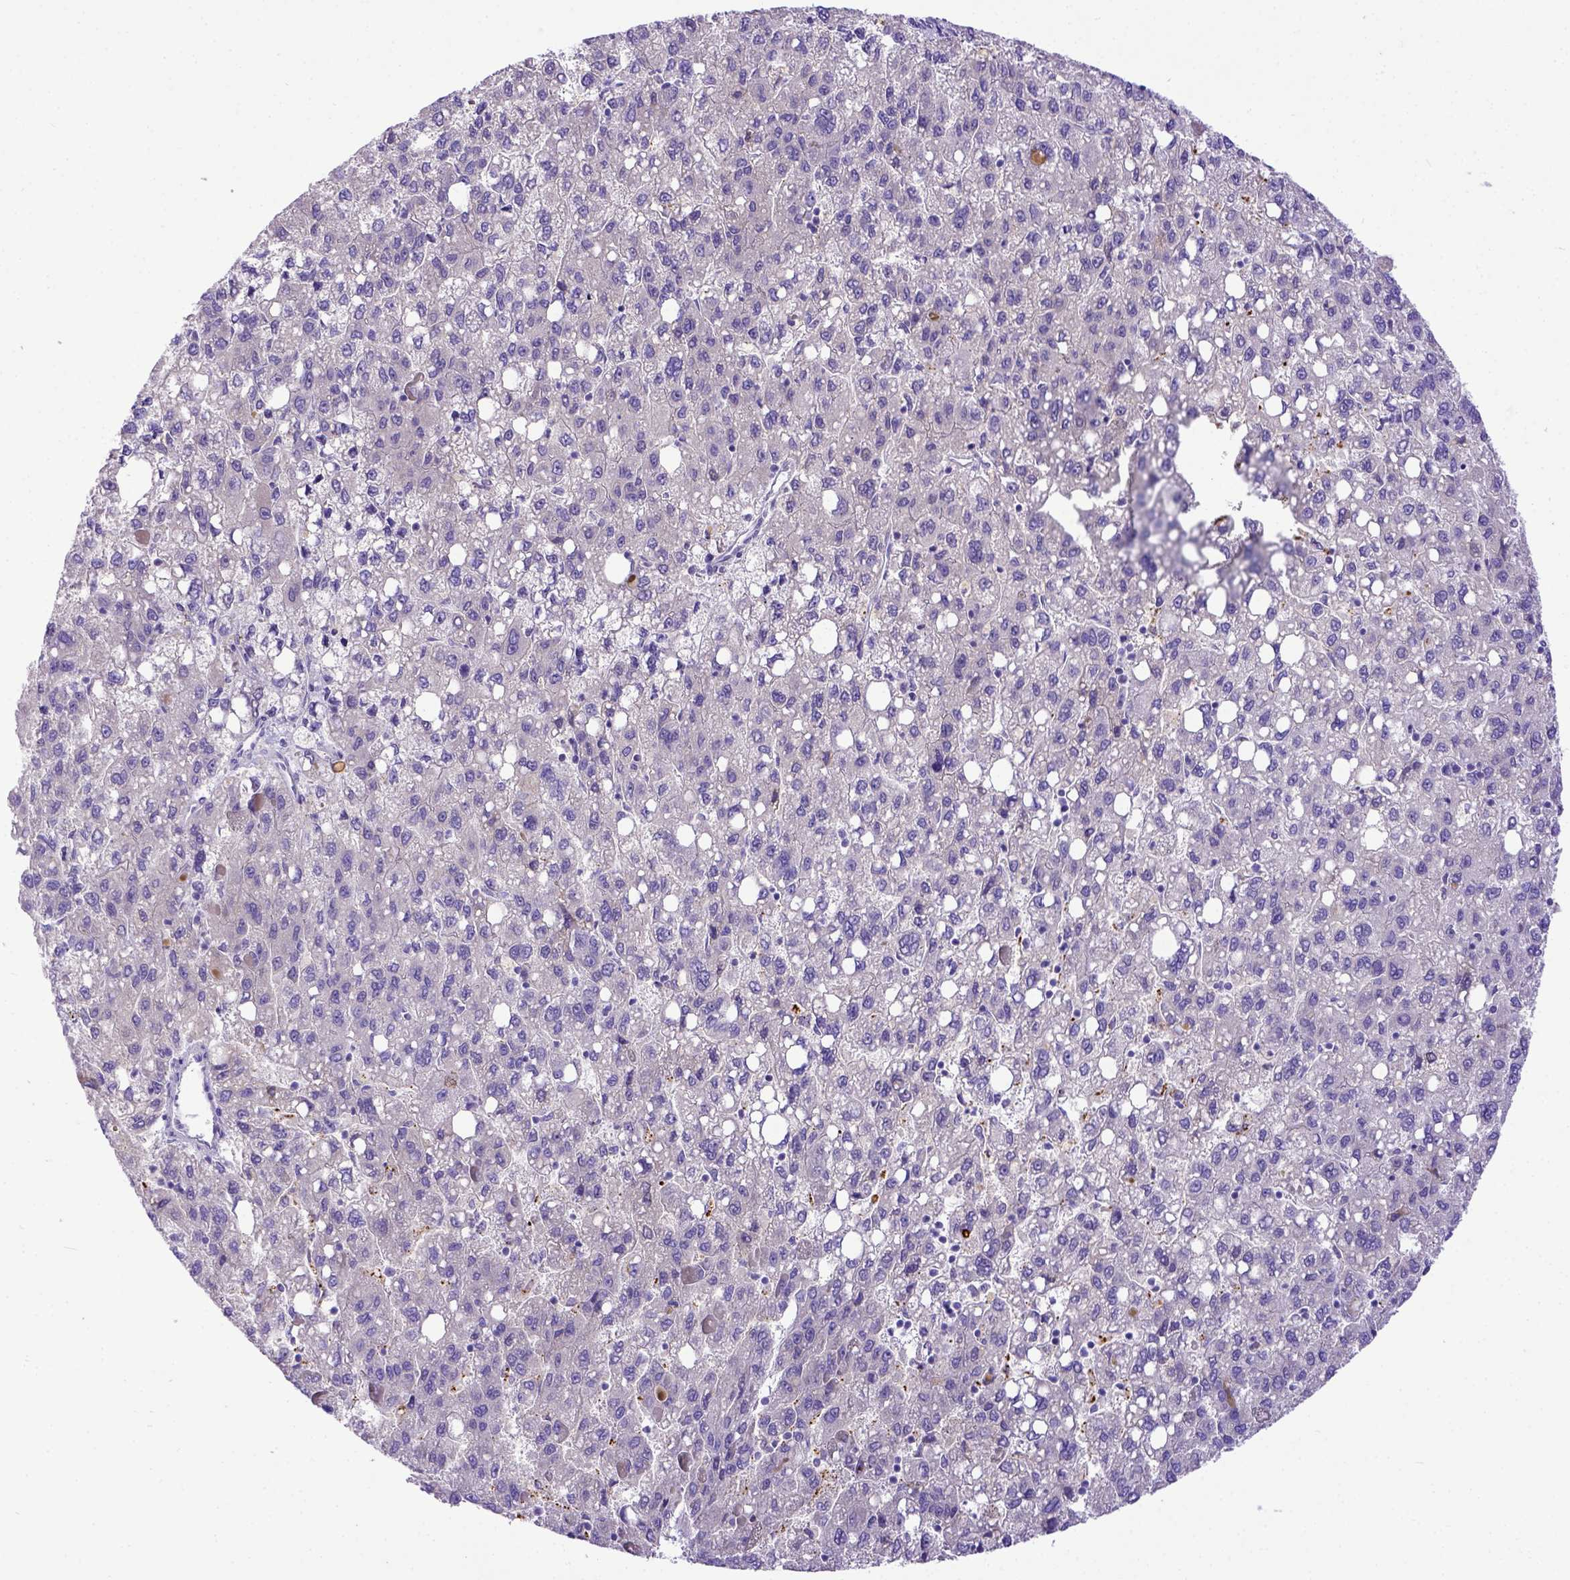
{"staining": {"intensity": "negative", "quantity": "none", "location": "none"}, "tissue": "liver cancer", "cell_type": "Tumor cells", "image_type": "cancer", "snomed": [{"axis": "morphology", "description": "Carcinoma, Hepatocellular, NOS"}, {"axis": "topography", "description": "Liver"}], "caption": "Tumor cells are negative for protein expression in human liver cancer (hepatocellular carcinoma).", "gene": "CFAP300", "patient": {"sex": "female", "age": 82}}